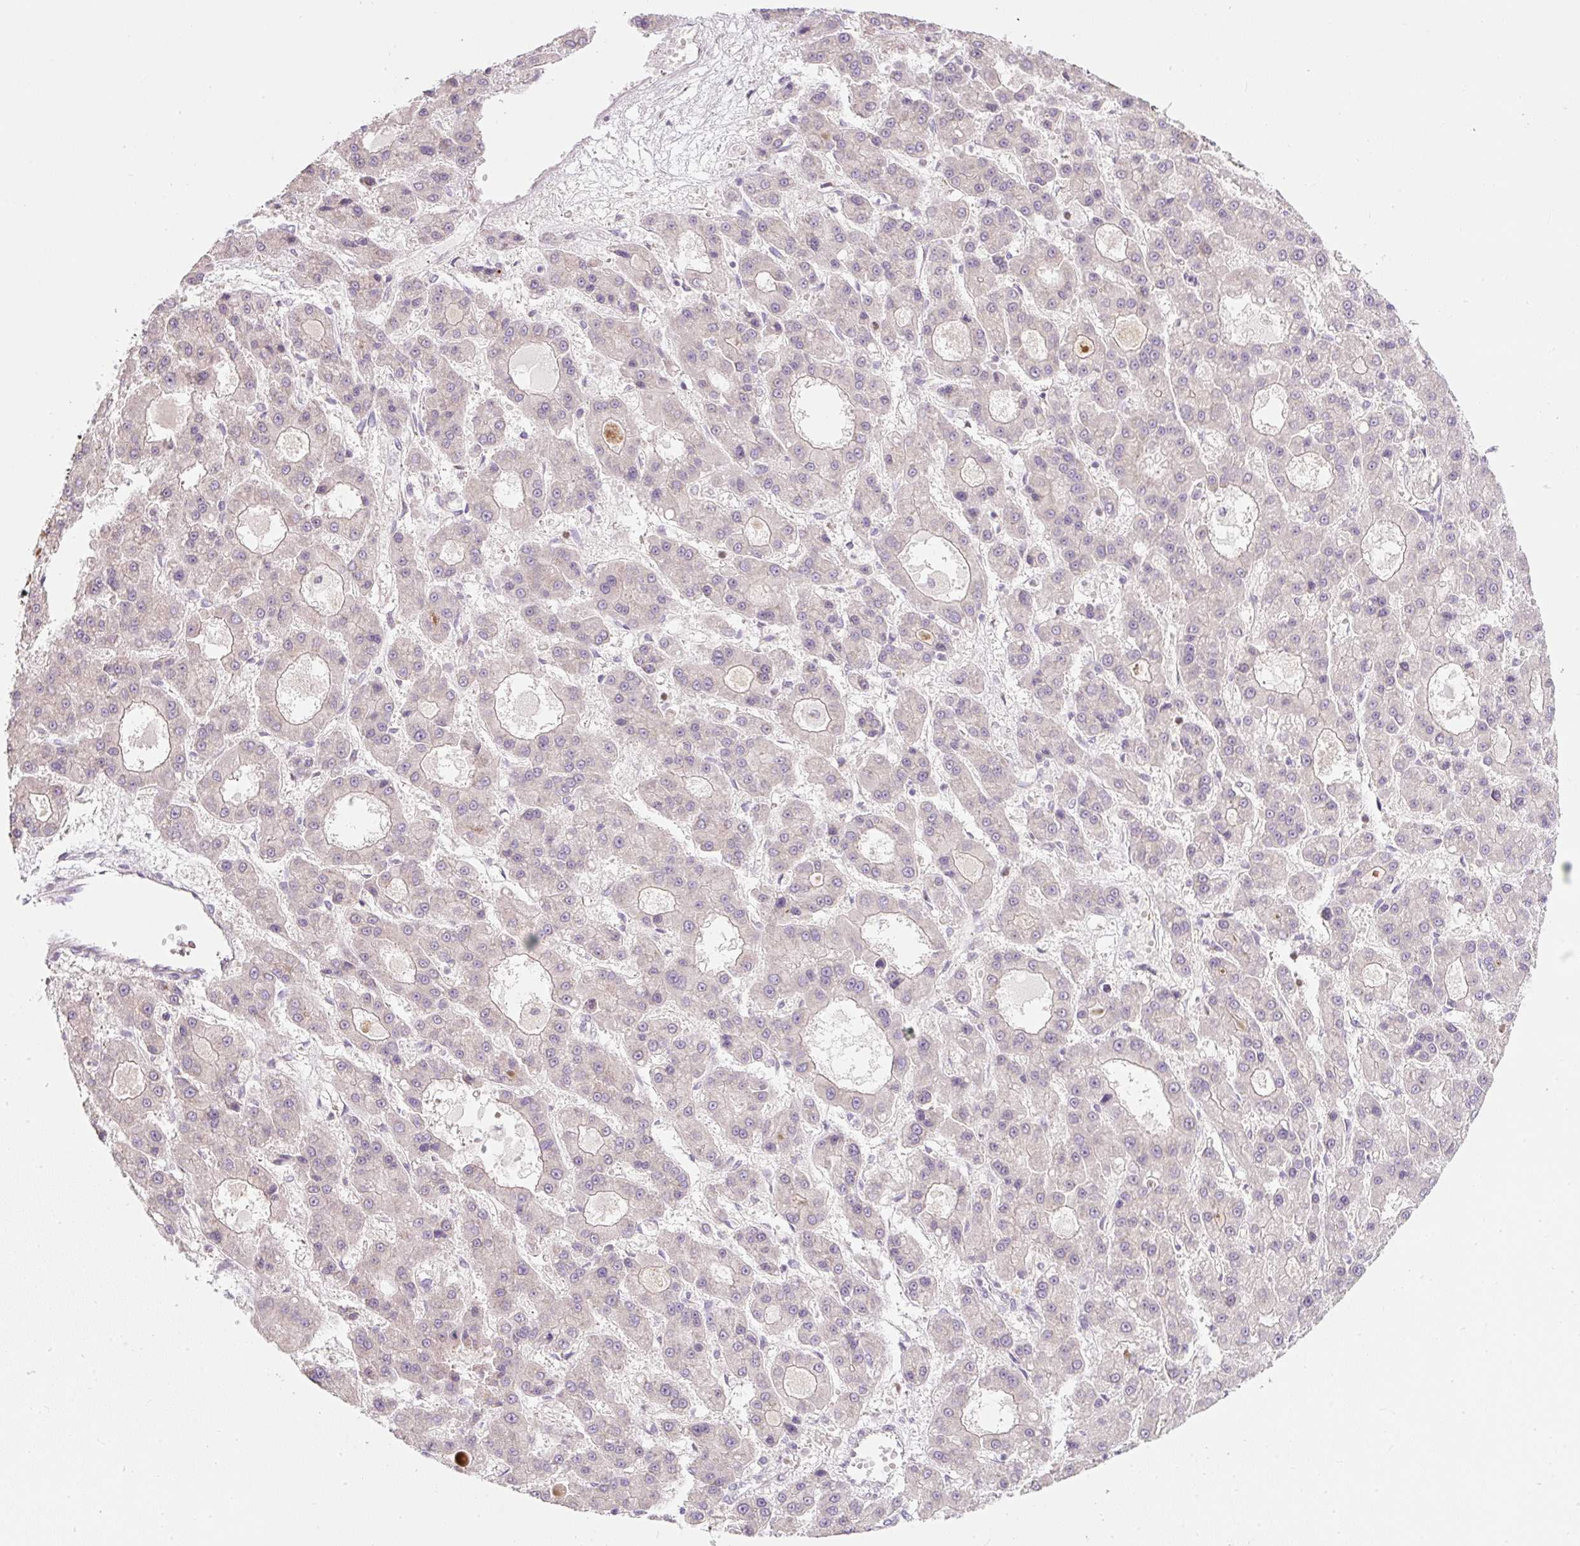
{"staining": {"intensity": "negative", "quantity": "none", "location": "none"}, "tissue": "liver cancer", "cell_type": "Tumor cells", "image_type": "cancer", "snomed": [{"axis": "morphology", "description": "Carcinoma, Hepatocellular, NOS"}, {"axis": "topography", "description": "Liver"}], "caption": "This is an immunohistochemistry (IHC) image of human hepatocellular carcinoma (liver). There is no positivity in tumor cells.", "gene": "MLX", "patient": {"sex": "male", "age": 70}}